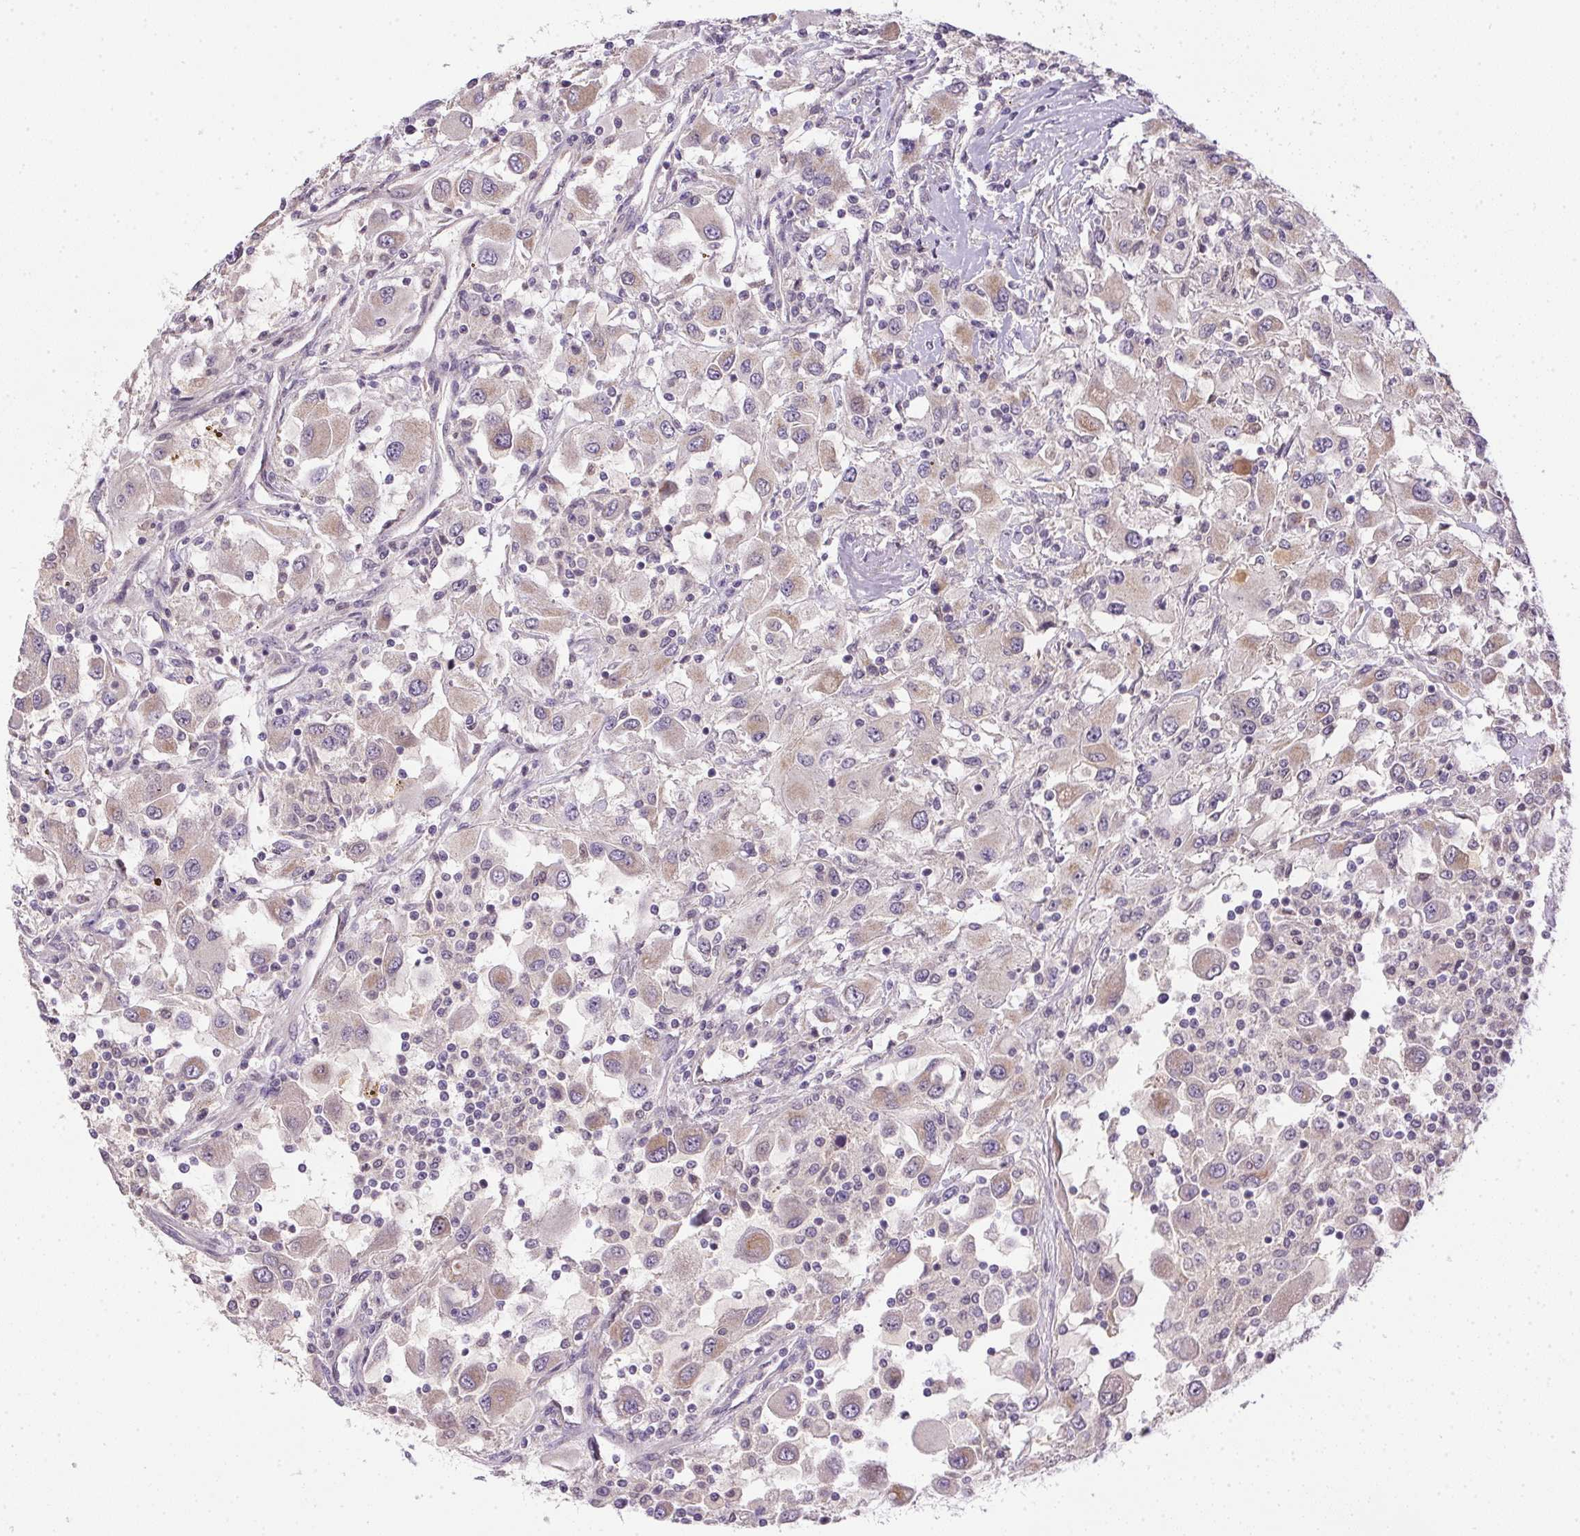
{"staining": {"intensity": "negative", "quantity": "none", "location": "none"}, "tissue": "renal cancer", "cell_type": "Tumor cells", "image_type": "cancer", "snomed": [{"axis": "morphology", "description": "Adenocarcinoma, NOS"}, {"axis": "topography", "description": "Kidney"}], "caption": "Tumor cells show no significant expression in adenocarcinoma (renal).", "gene": "CFAP92", "patient": {"sex": "female", "age": 67}}